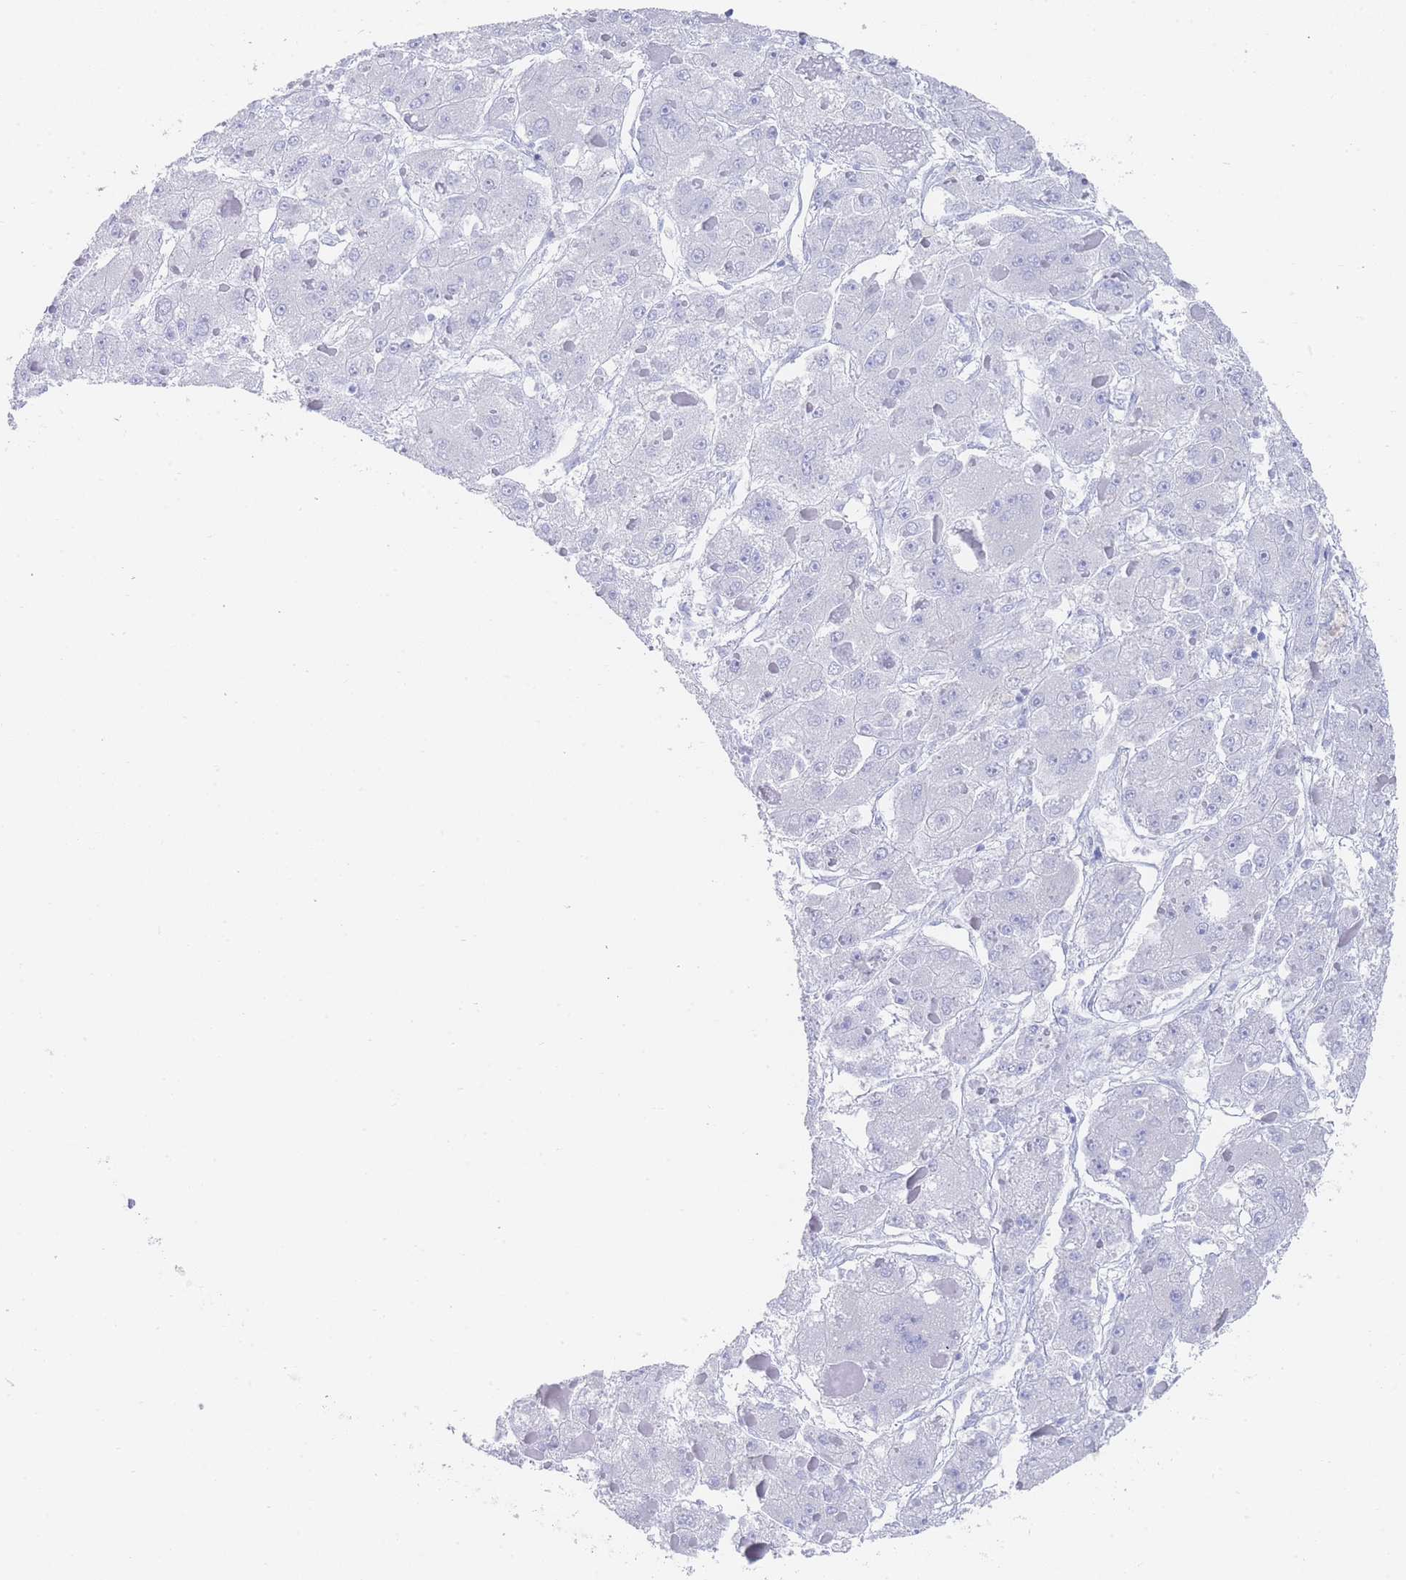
{"staining": {"intensity": "negative", "quantity": "none", "location": "none"}, "tissue": "liver cancer", "cell_type": "Tumor cells", "image_type": "cancer", "snomed": [{"axis": "morphology", "description": "Carcinoma, Hepatocellular, NOS"}, {"axis": "topography", "description": "Liver"}], "caption": "An immunohistochemistry micrograph of liver cancer (hepatocellular carcinoma) is shown. There is no staining in tumor cells of liver cancer (hepatocellular carcinoma).", "gene": "LRRC37A", "patient": {"sex": "female", "age": 73}}